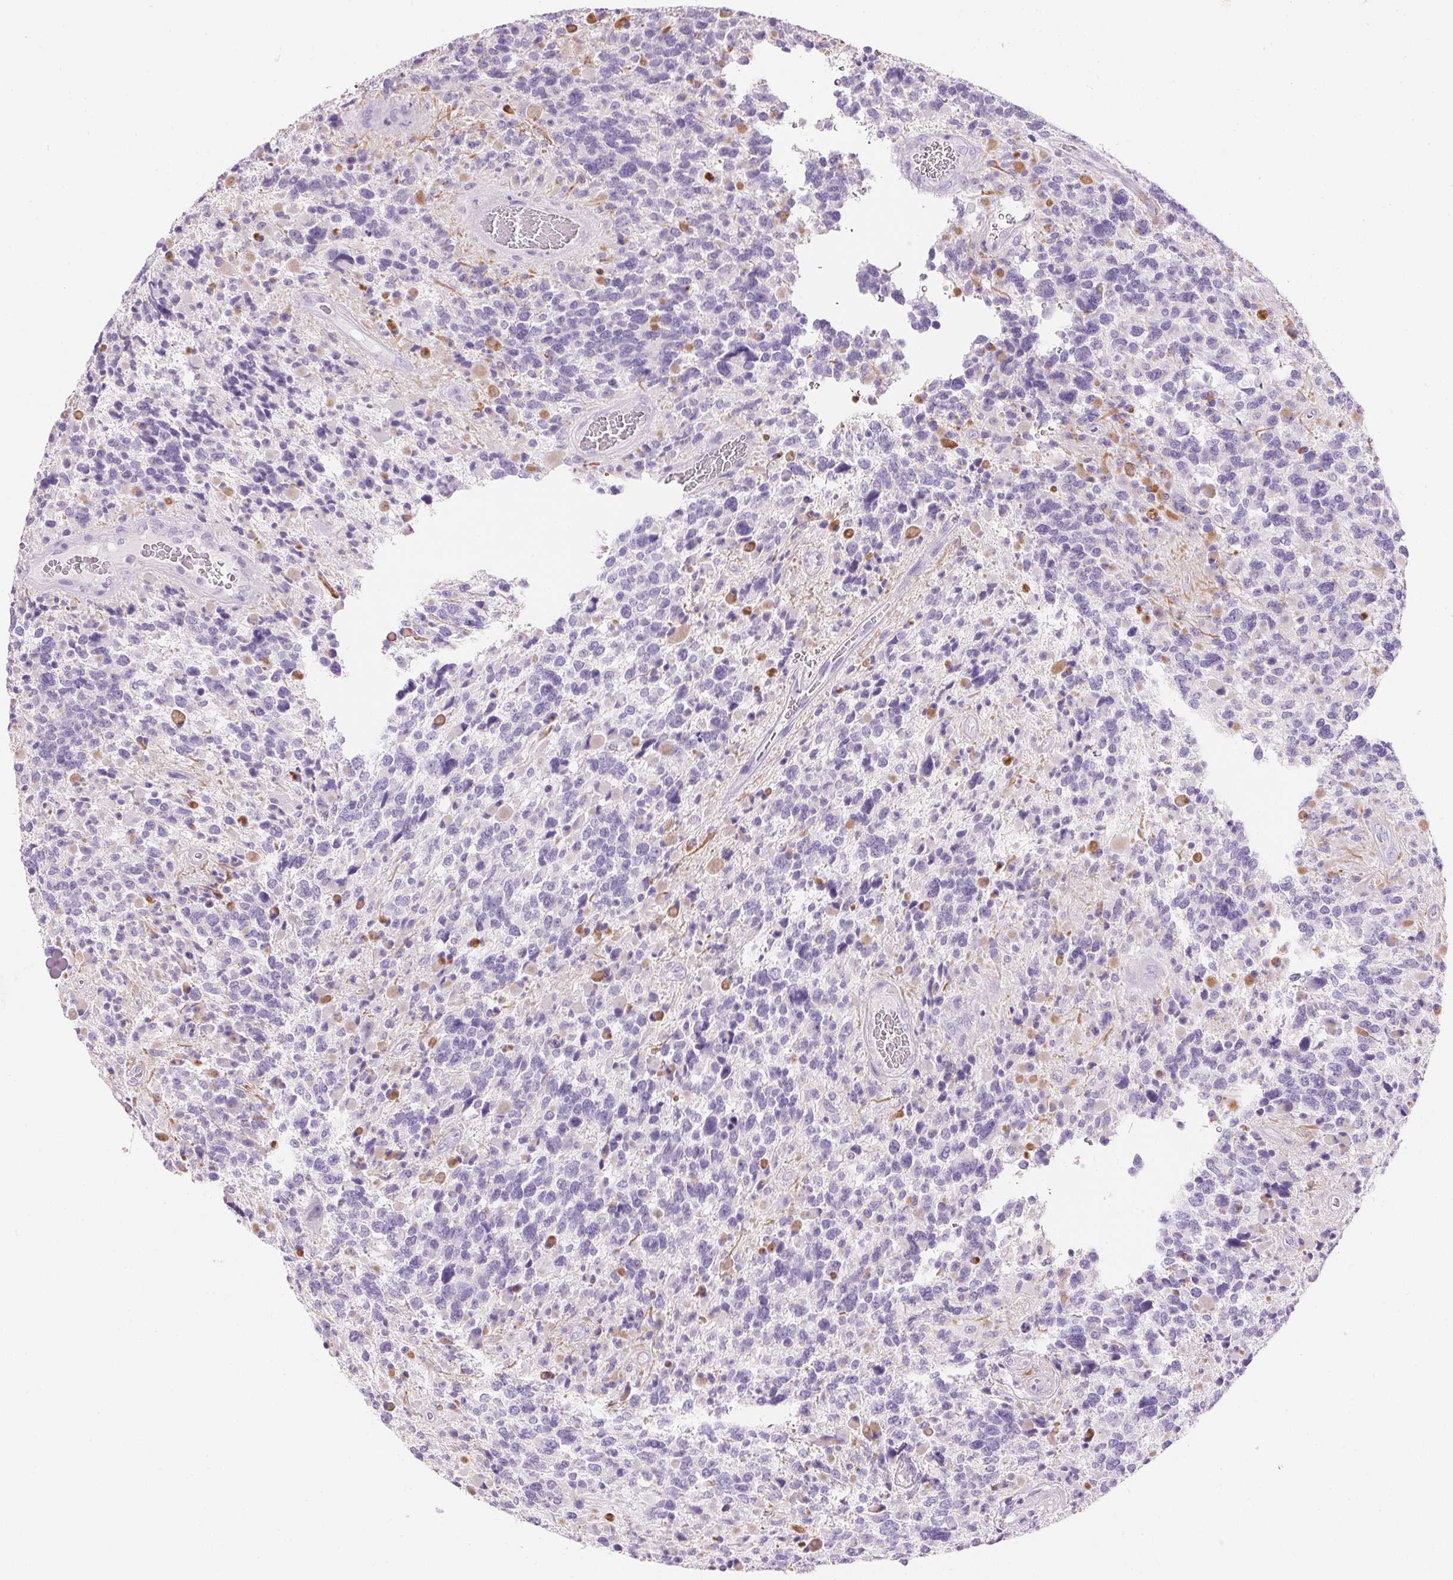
{"staining": {"intensity": "negative", "quantity": "none", "location": "none"}, "tissue": "glioma", "cell_type": "Tumor cells", "image_type": "cancer", "snomed": [{"axis": "morphology", "description": "Glioma, malignant, High grade"}, {"axis": "topography", "description": "Brain"}], "caption": "Photomicrograph shows no significant protein staining in tumor cells of glioma.", "gene": "KCNE2", "patient": {"sex": "female", "age": 40}}